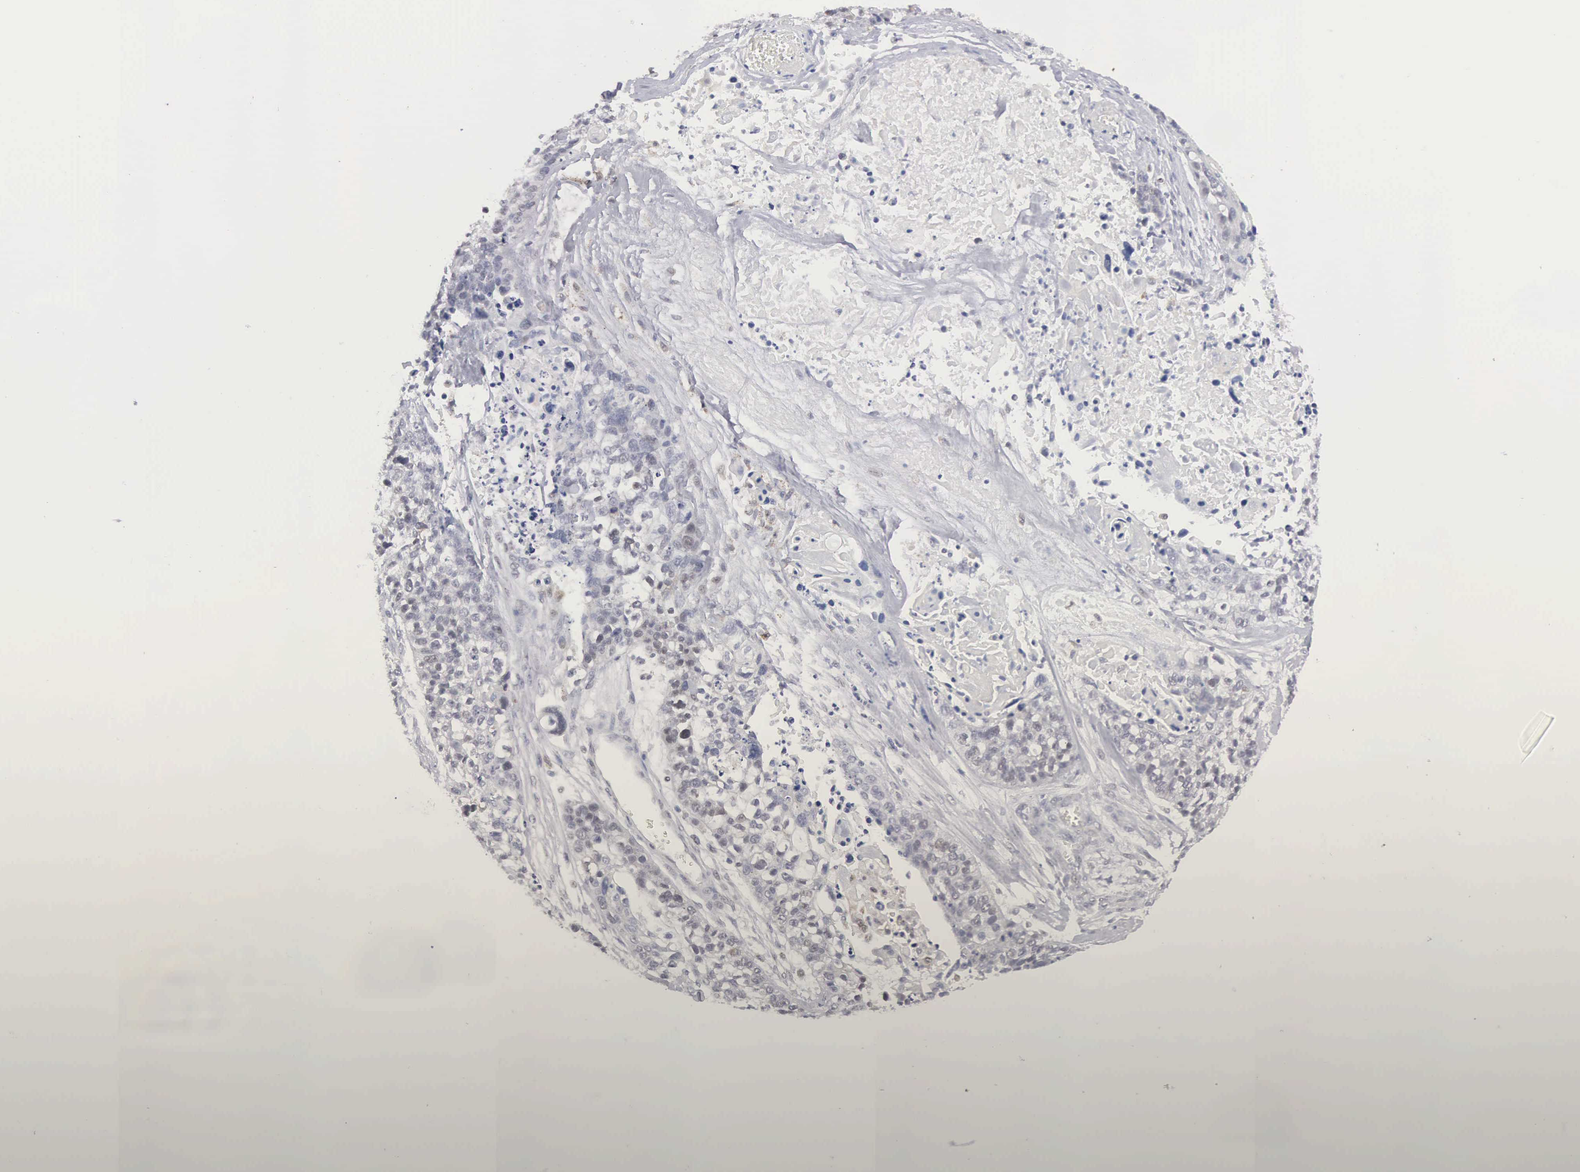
{"staining": {"intensity": "moderate", "quantity": "25%-75%", "location": "nuclear"}, "tissue": "lung cancer", "cell_type": "Tumor cells", "image_type": "cancer", "snomed": [{"axis": "morphology", "description": "Squamous cell carcinoma, NOS"}, {"axis": "topography", "description": "Lymph node"}, {"axis": "topography", "description": "Lung"}], "caption": "Lung cancer (squamous cell carcinoma) tissue displays moderate nuclear staining in approximately 25%-75% of tumor cells, visualized by immunohistochemistry.", "gene": "MNAT1", "patient": {"sex": "male", "age": 74}}